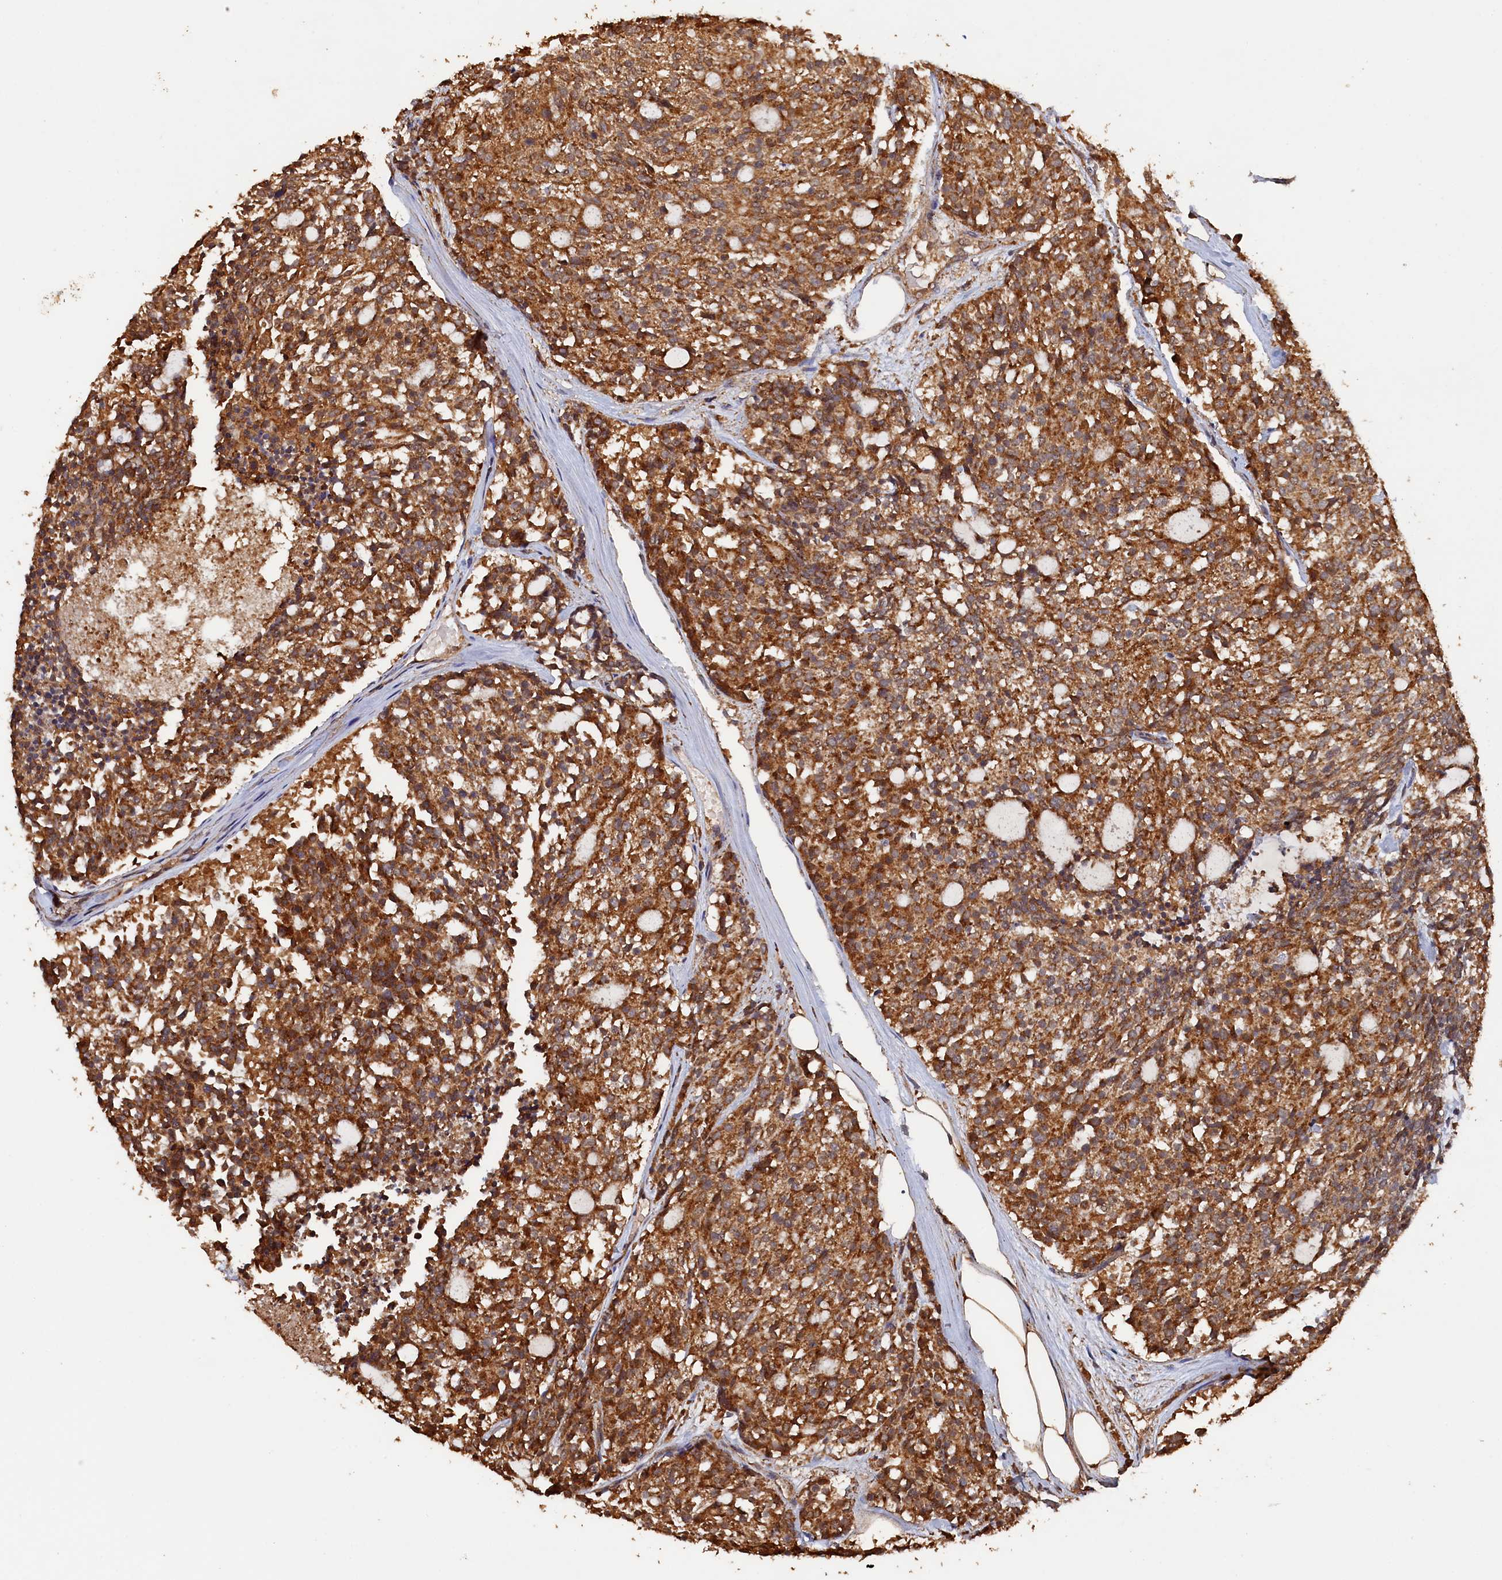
{"staining": {"intensity": "moderate", "quantity": ">75%", "location": "cytoplasmic/membranous"}, "tissue": "carcinoid", "cell_type": "Tumor cells", "image_type": "cancer", "snomed": [{"axis": "morphology", "description": "Carcinoid, malignant, NOS"}, {"axis": "topography", "description": "Pancreas"}], "caption": "Brown immunohistochemical staining in human malignant carcinoid reveals moderate cytoplasmic/membranous staining in approximately >75% of tumor cells. (DAB IHC with brightfield microscopy, high magnification).", "gene": "SNX33", "patient": {"sex": "female", "age": 54}}